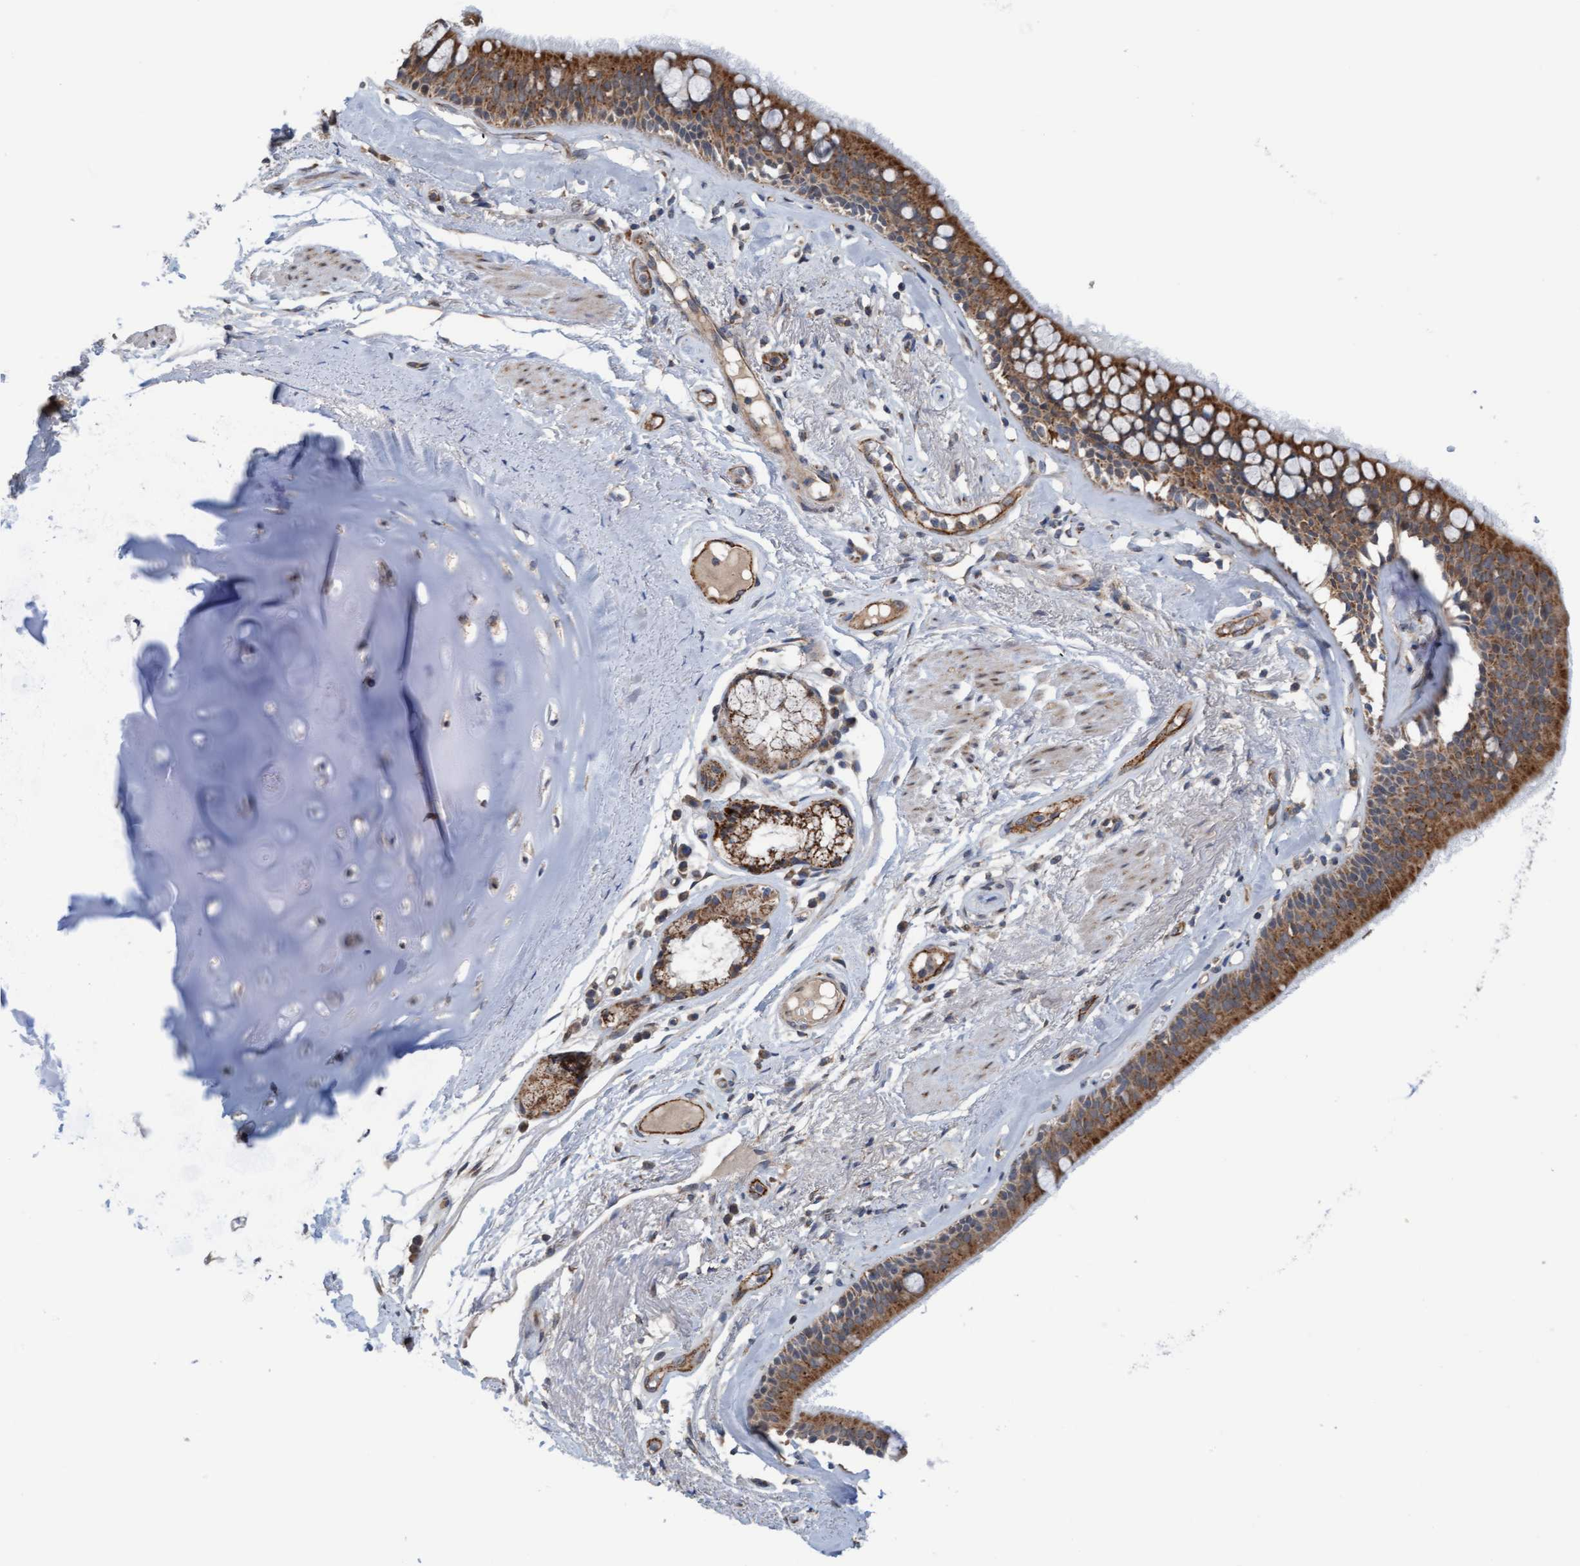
{"staining": {"intensity": "moderate", "quantity": ">75%", "location": "cytoplasmic/membranous"}, "tissue": "bronchus", "cell_type": "Respiratory epithelial cells", "image_type": "normal", "snomed": [{"axis": "morphology", "description": "Normal tissue, NOS"}, {"axis": "topography", "description": "Cartilage tissue"}], "caption": "This histopathology image displays immunohistochemistry staining of normal human bronchus, with medium moderate cytoplasmic/membranous expression in about >75% of respiratory epithelial cells.", "gene": "ZNF566", "patient": {"sex": "female", "age": 63}}